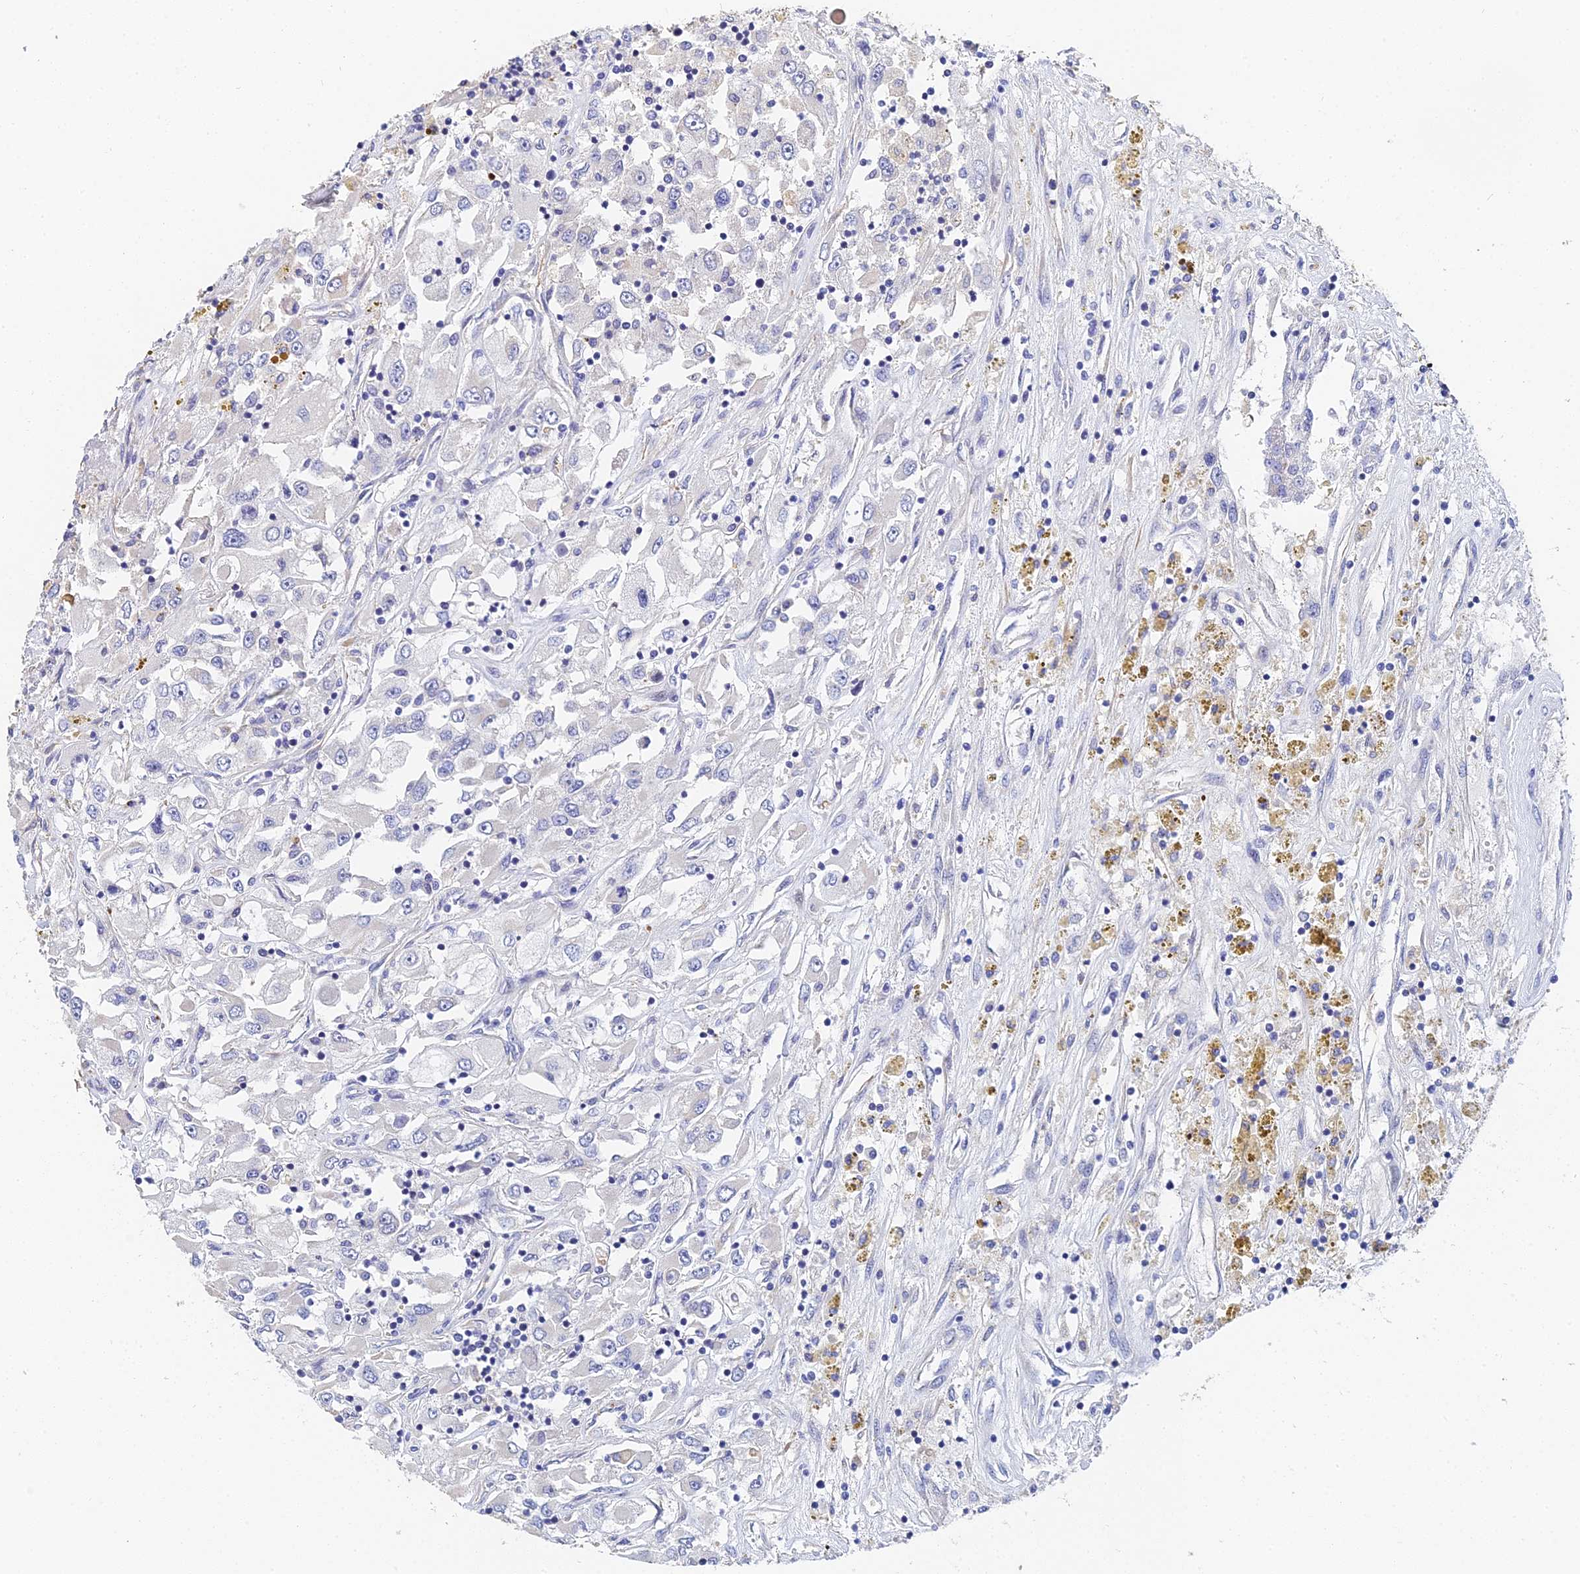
{"staining": {"intensity": "negative", "quantity": "none", "location": "none"}, "tissue": "renal cancer", "cell_type": "Tumor cells", "image_type": "cancer", "snomed": [{"axis": "morphology", "description": "Adenocarcinoma, NOS"}, {"axis": "topography", "description": "Kidney"}], "caption": "Tumor cells are negative for brown protein staining in adenocarcinoma (renal).", "gene": "ENSG00000268674", "patient": {"sex": "female", "age": 52}}